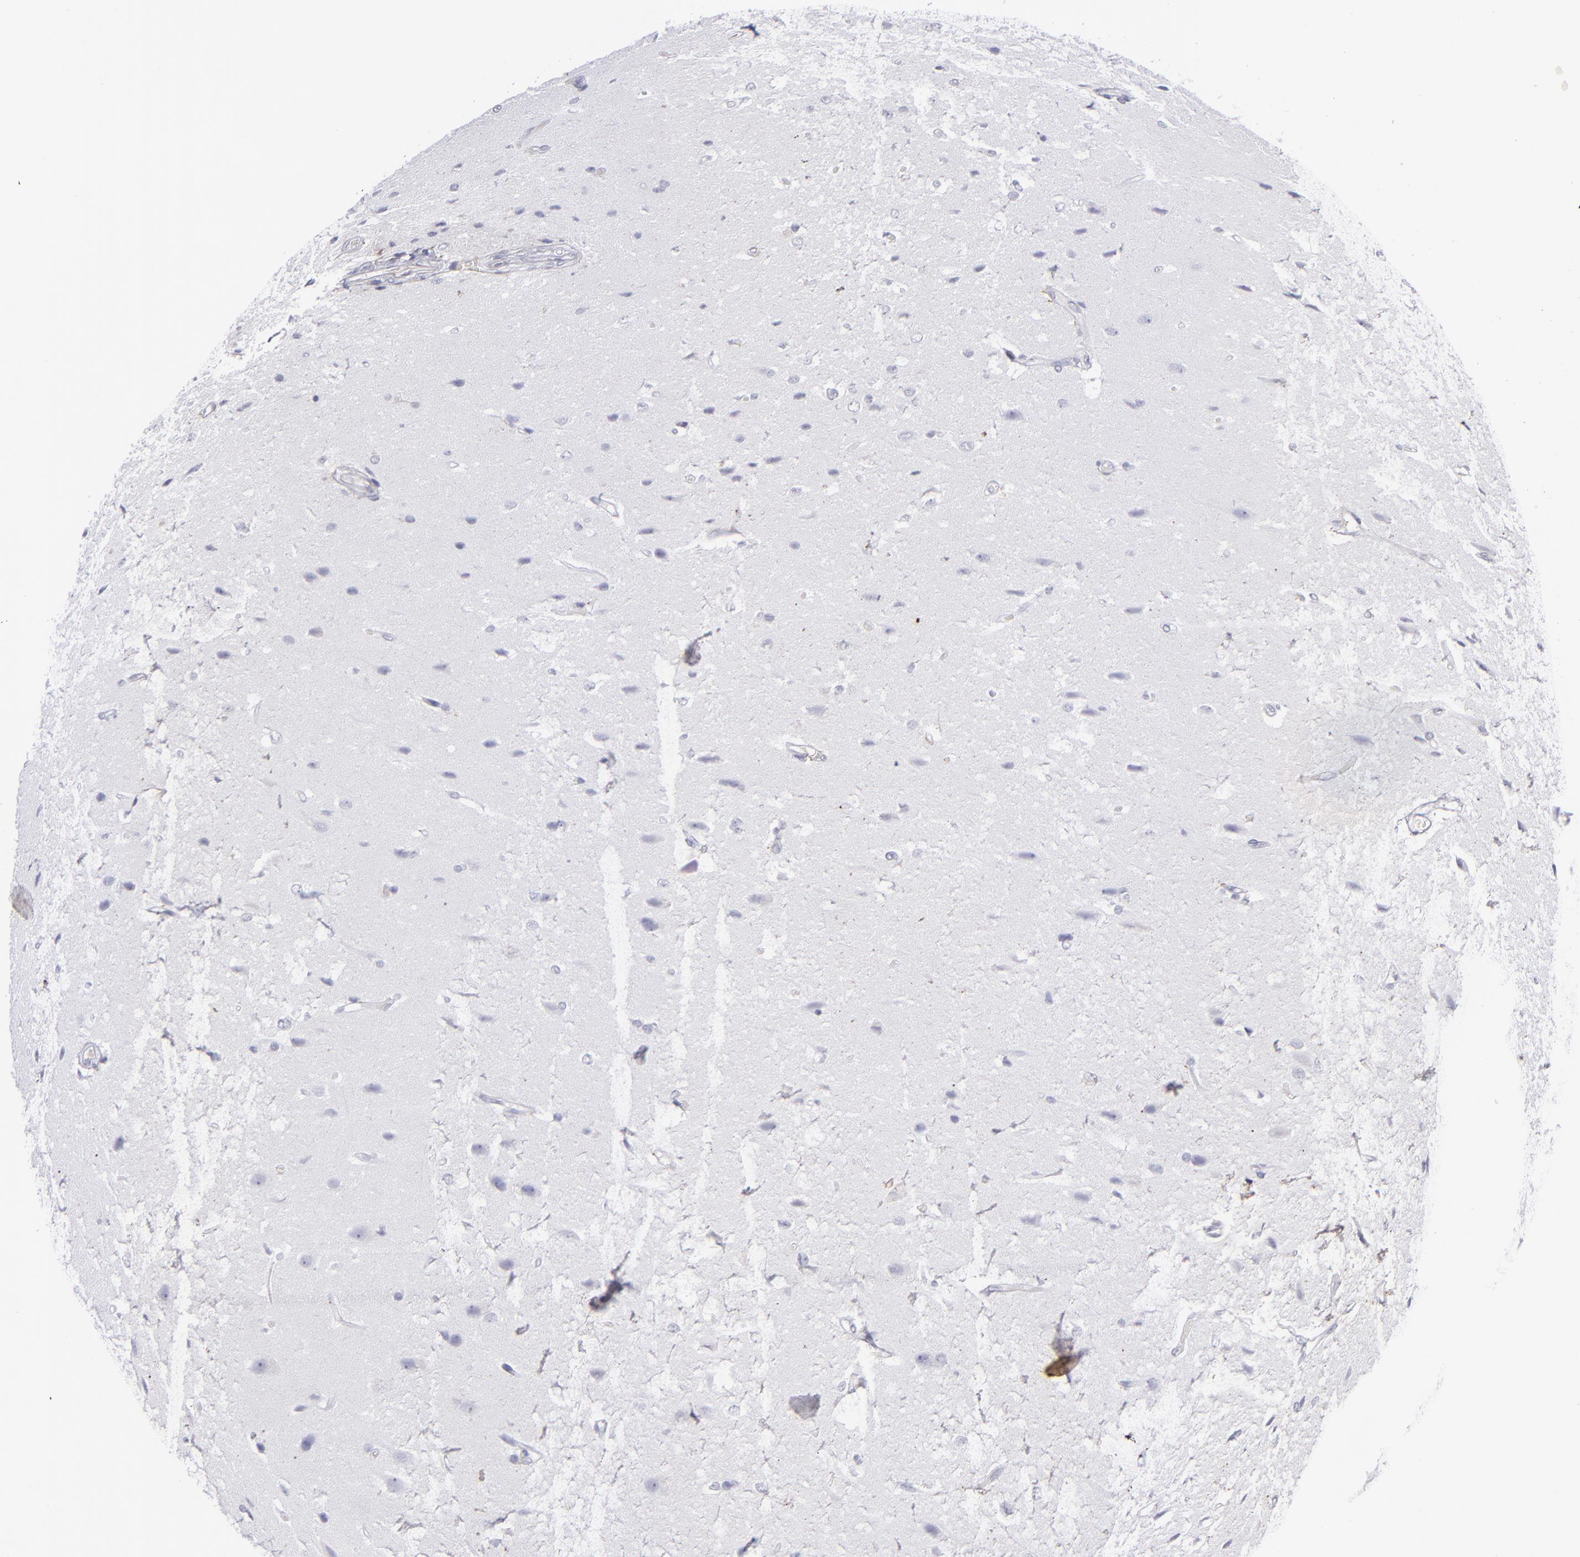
{"staining": {"intensity": "negative", "quantity": "none", "location": "none"}, "tissue": "glioma", "cell_type": "Tumor cells", "image_type": "cancer", "snomed": [{"axis": "morphology", "description": "Glioma, malignant, High grade"}, {"axis": "topography", "description": "Brain"}], "caption": "DAB immunohistochemical staining of malignant glioma (high-grade) reveals no significant staining in tumor cells.", "gene": "ITGB4", "patient": {"sex": "male", "age": 68}}